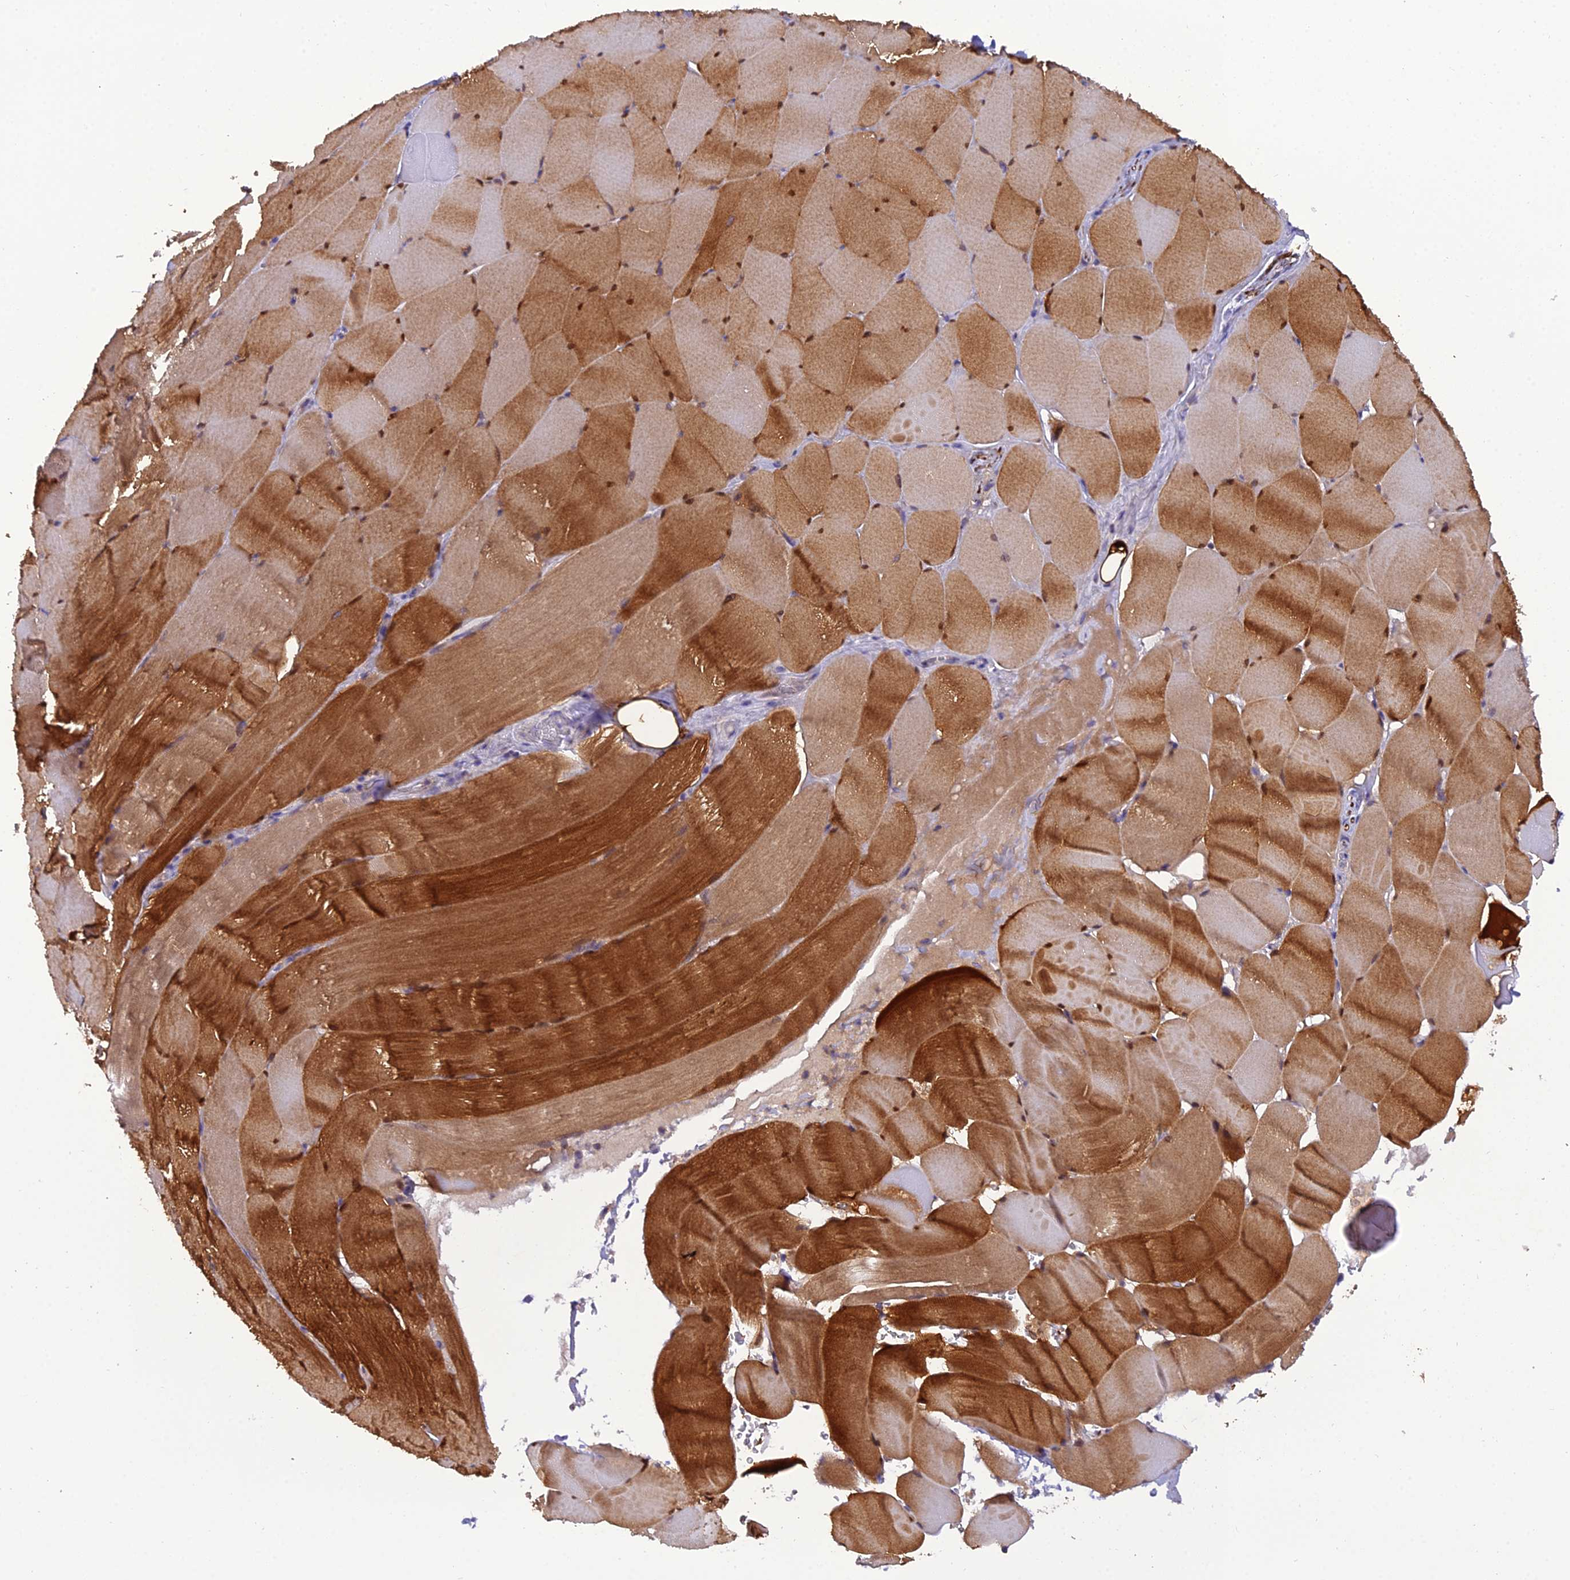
{"staining": {"intensity": "strong", "quantity": "25%-75%", "location": "cytoplasmic/membranous,nuclear"}, "tissue": "skeletal muscle", "cell_type": "Myocytes", "image_type": "normal", "snomed": [{"axis": "morphology", "description": "Normal tissue, NOS"}, {"axis": "topography", "description": "Skeletal muscle"}], "caption": "Myocytes reveal high levels of strong cytoplasmic/membranous,nuclear positivity in about 25%-75% of cells in benign skeletal muscle.", "gene": "GPD1", "patient": {"sex": "male", "age": 62}}